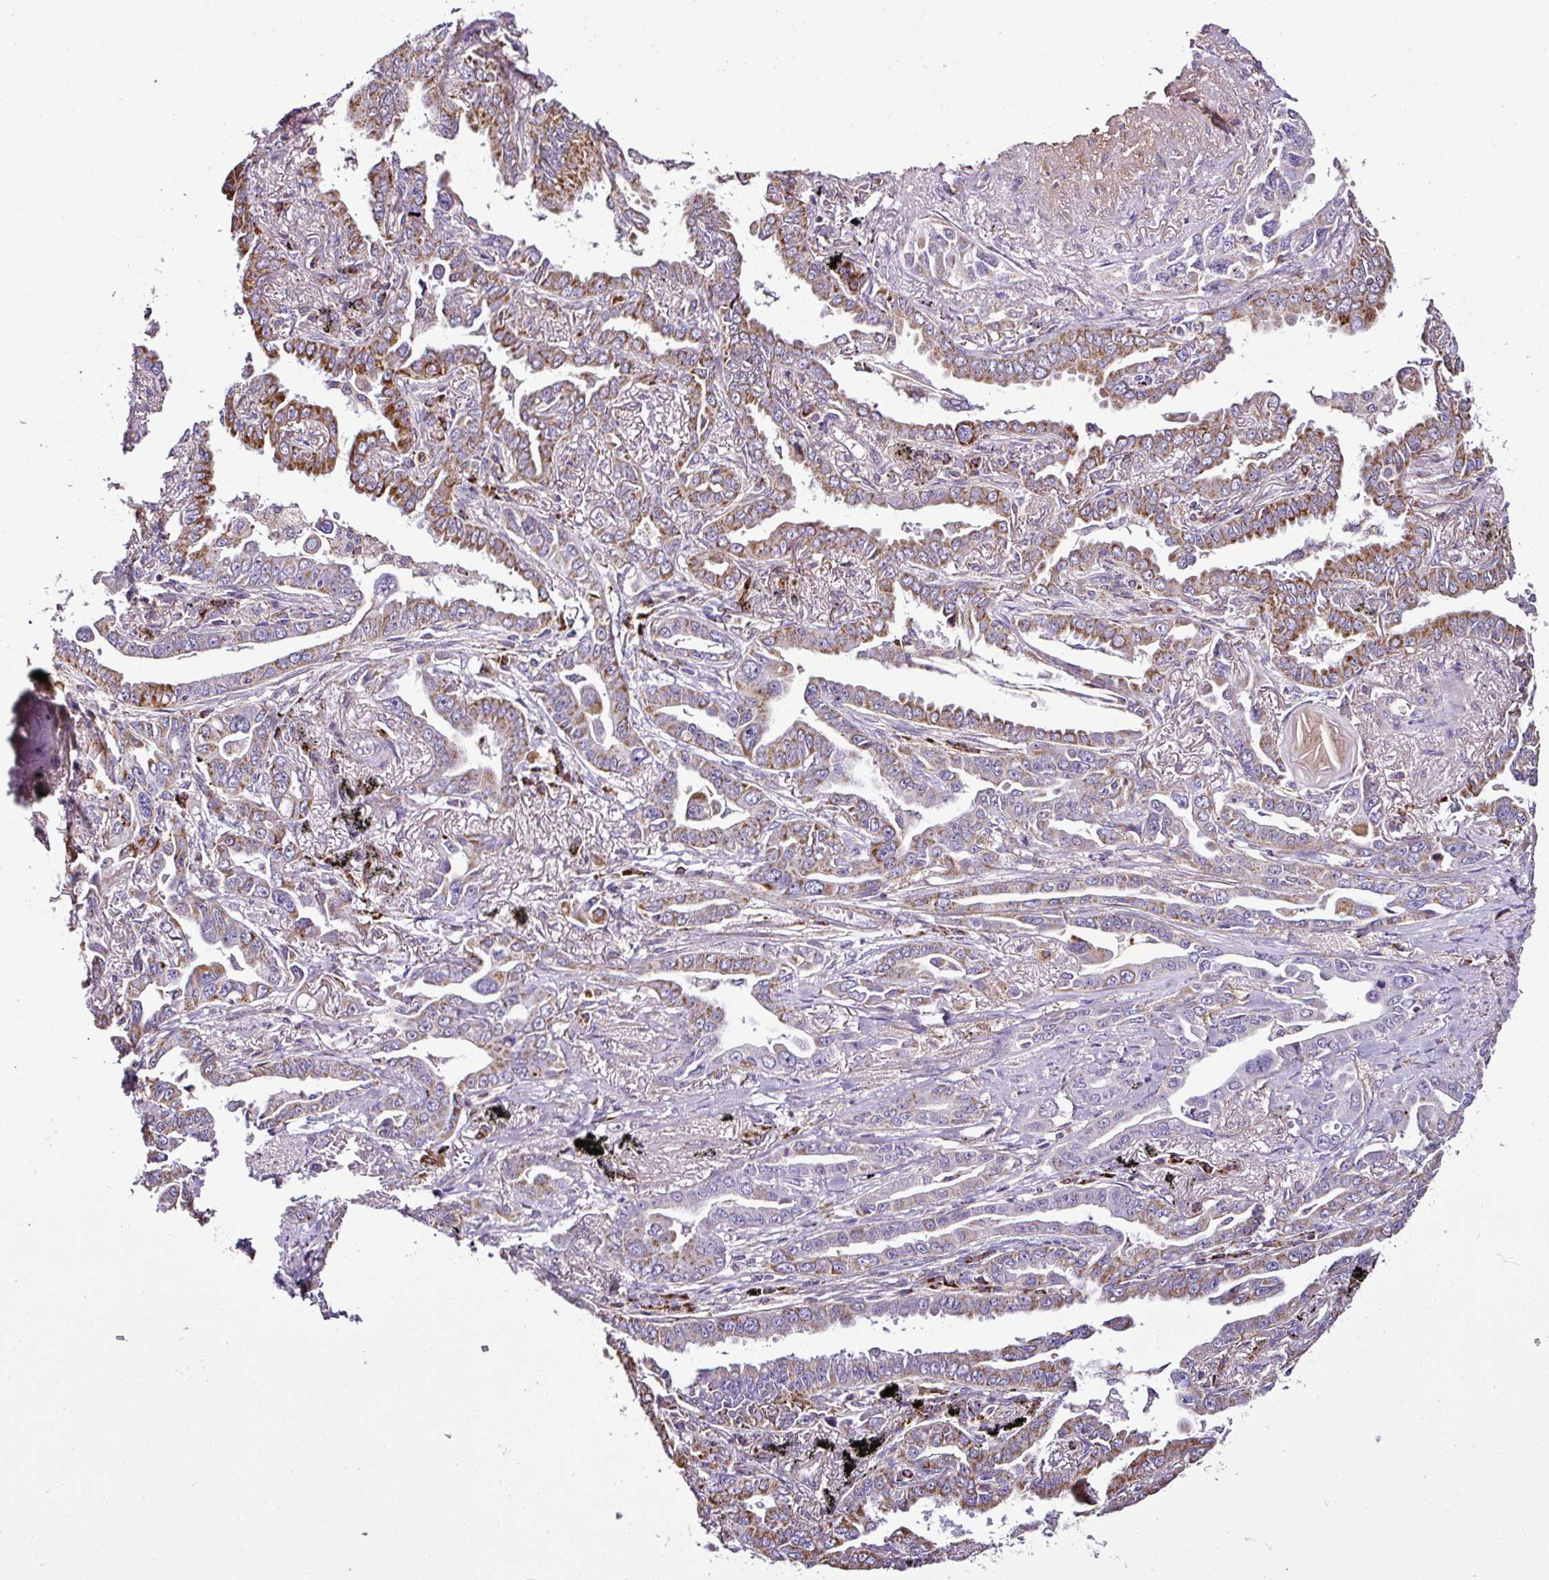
{"staining": {"intensity": "moderate", "quantity": ">75%", "location": "cytoplasmic/membranous"}, "tissue": "lung cancer", "cell_type": "Tumor cells", "image_type": "cancer", "snomed": [{"axis": "morphology", "description": "Adenocarcinoma, NOS"}, {"axis": "topography", "description": "Lung"}], "caption": "Immunohistochemistry (IHC) micrograph of neoplastic tissue: human lung cancer (adenocarcinoma) stained using immunohistochemistry exhibits medium levels of moderate protein expression localized specifically in the cytoplasmic/membranous of tumor cells, appearing as a cytoplasmic/membranous brown color.", "gene": "DPAGT1", "patient": {"sex": "male", "age": 67}}